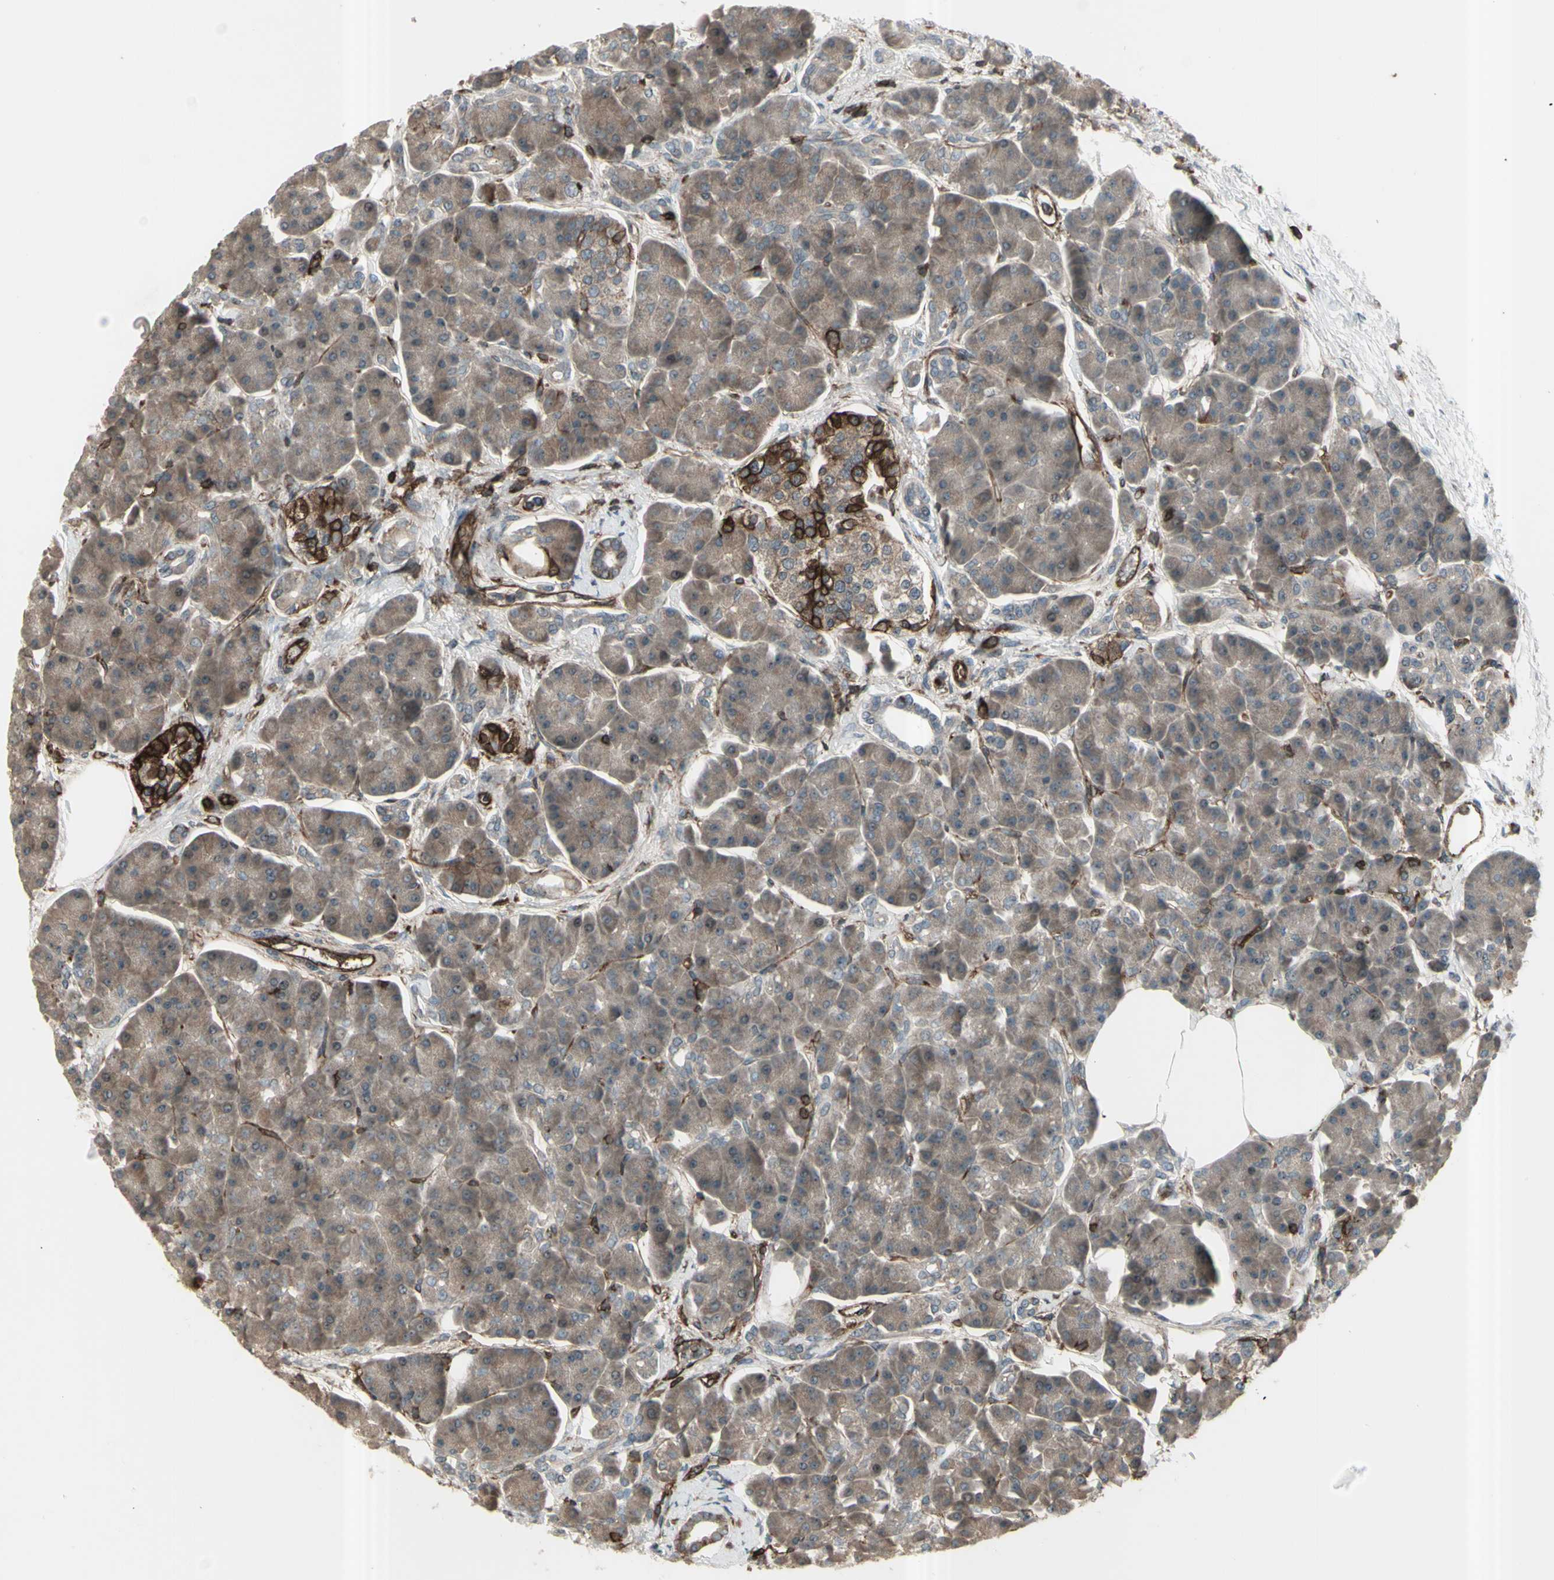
{"staining": {"intensity": "weak", "quantity": ">75%", "location": "cytoplasmic/membranous"}, "tissue": "pancreas", "cell_type": "Exocrine glandular cells", "image_type": "normal", "snomed": [{"axis": "morphology", "description": "Normal tissue, NOS"}, {"axis": "topography", "description": "Pancreas"}], "caption": "Protein analysis of normal pancreas reveals weak cytoplasmic/membranous positivity in approximately >75% of exocrine glandular cells.", "gene": "FXYD5", "patient": {"sex": "female", "age": 70}}